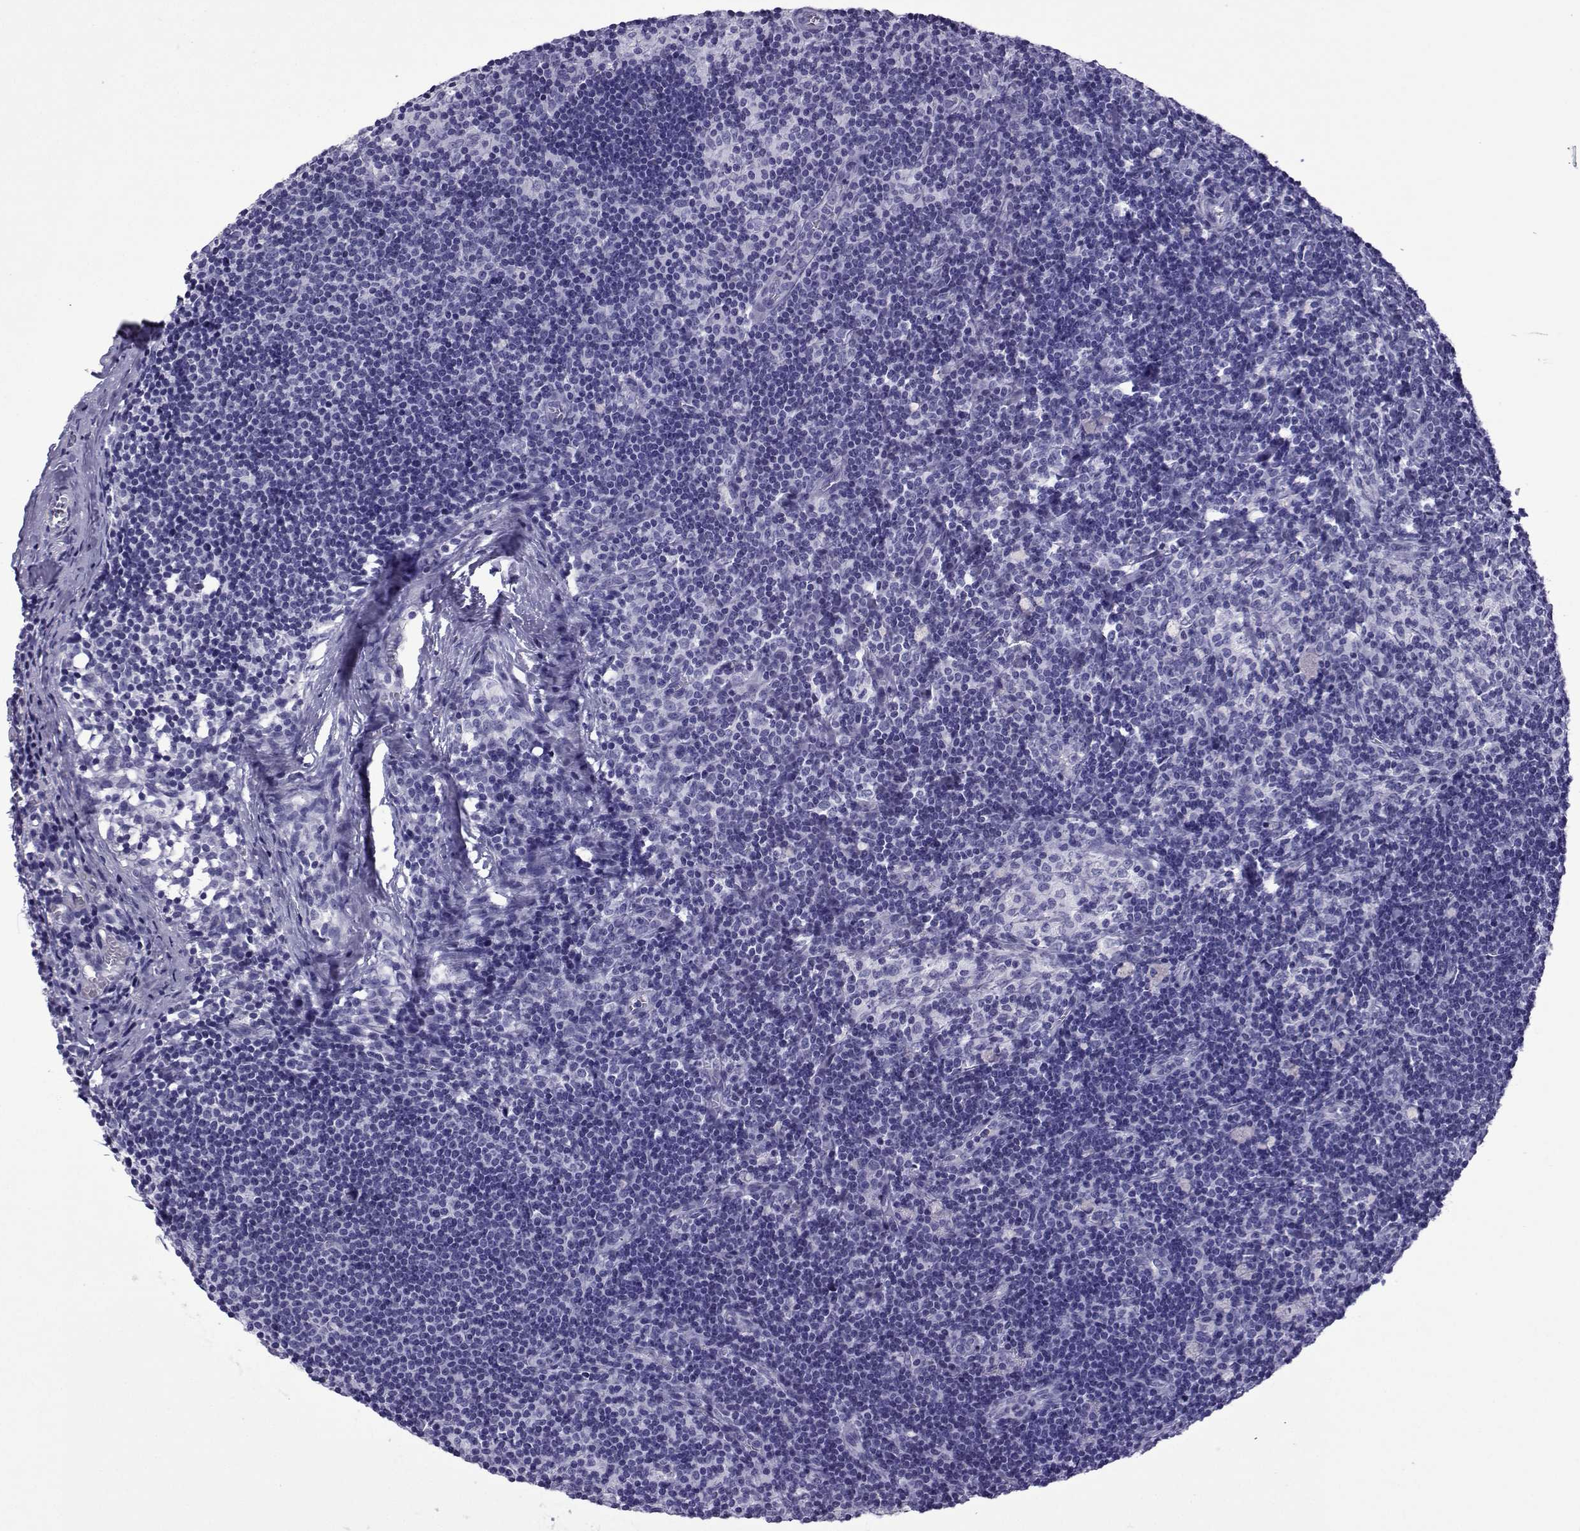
{"staining": {"intensity": "negative", "quantity": "none", "location": "none"}, "tissue": "lymph node", "cell_type": "Germinal center cells", "image_type": "normal", "snomed": [{"axis": "morphology", "description": "Normal tissue, NOS"}, {"axis": "topography", "description": "Lymph node"}], "caption": "Immunohistochemistry micrograph of unremarkable lymph node stained for a protein (brown), which exhibits no positivity in germinal center cells. (Stains: DAB (3,3'-diaminobenzidine) immunohistochemistry with hematoxylin counter stain, Microscopy: brightfield microscopy at high magnification).", "gene": "SPANXA1", "patient": {"sex": "female", "age": 52}}